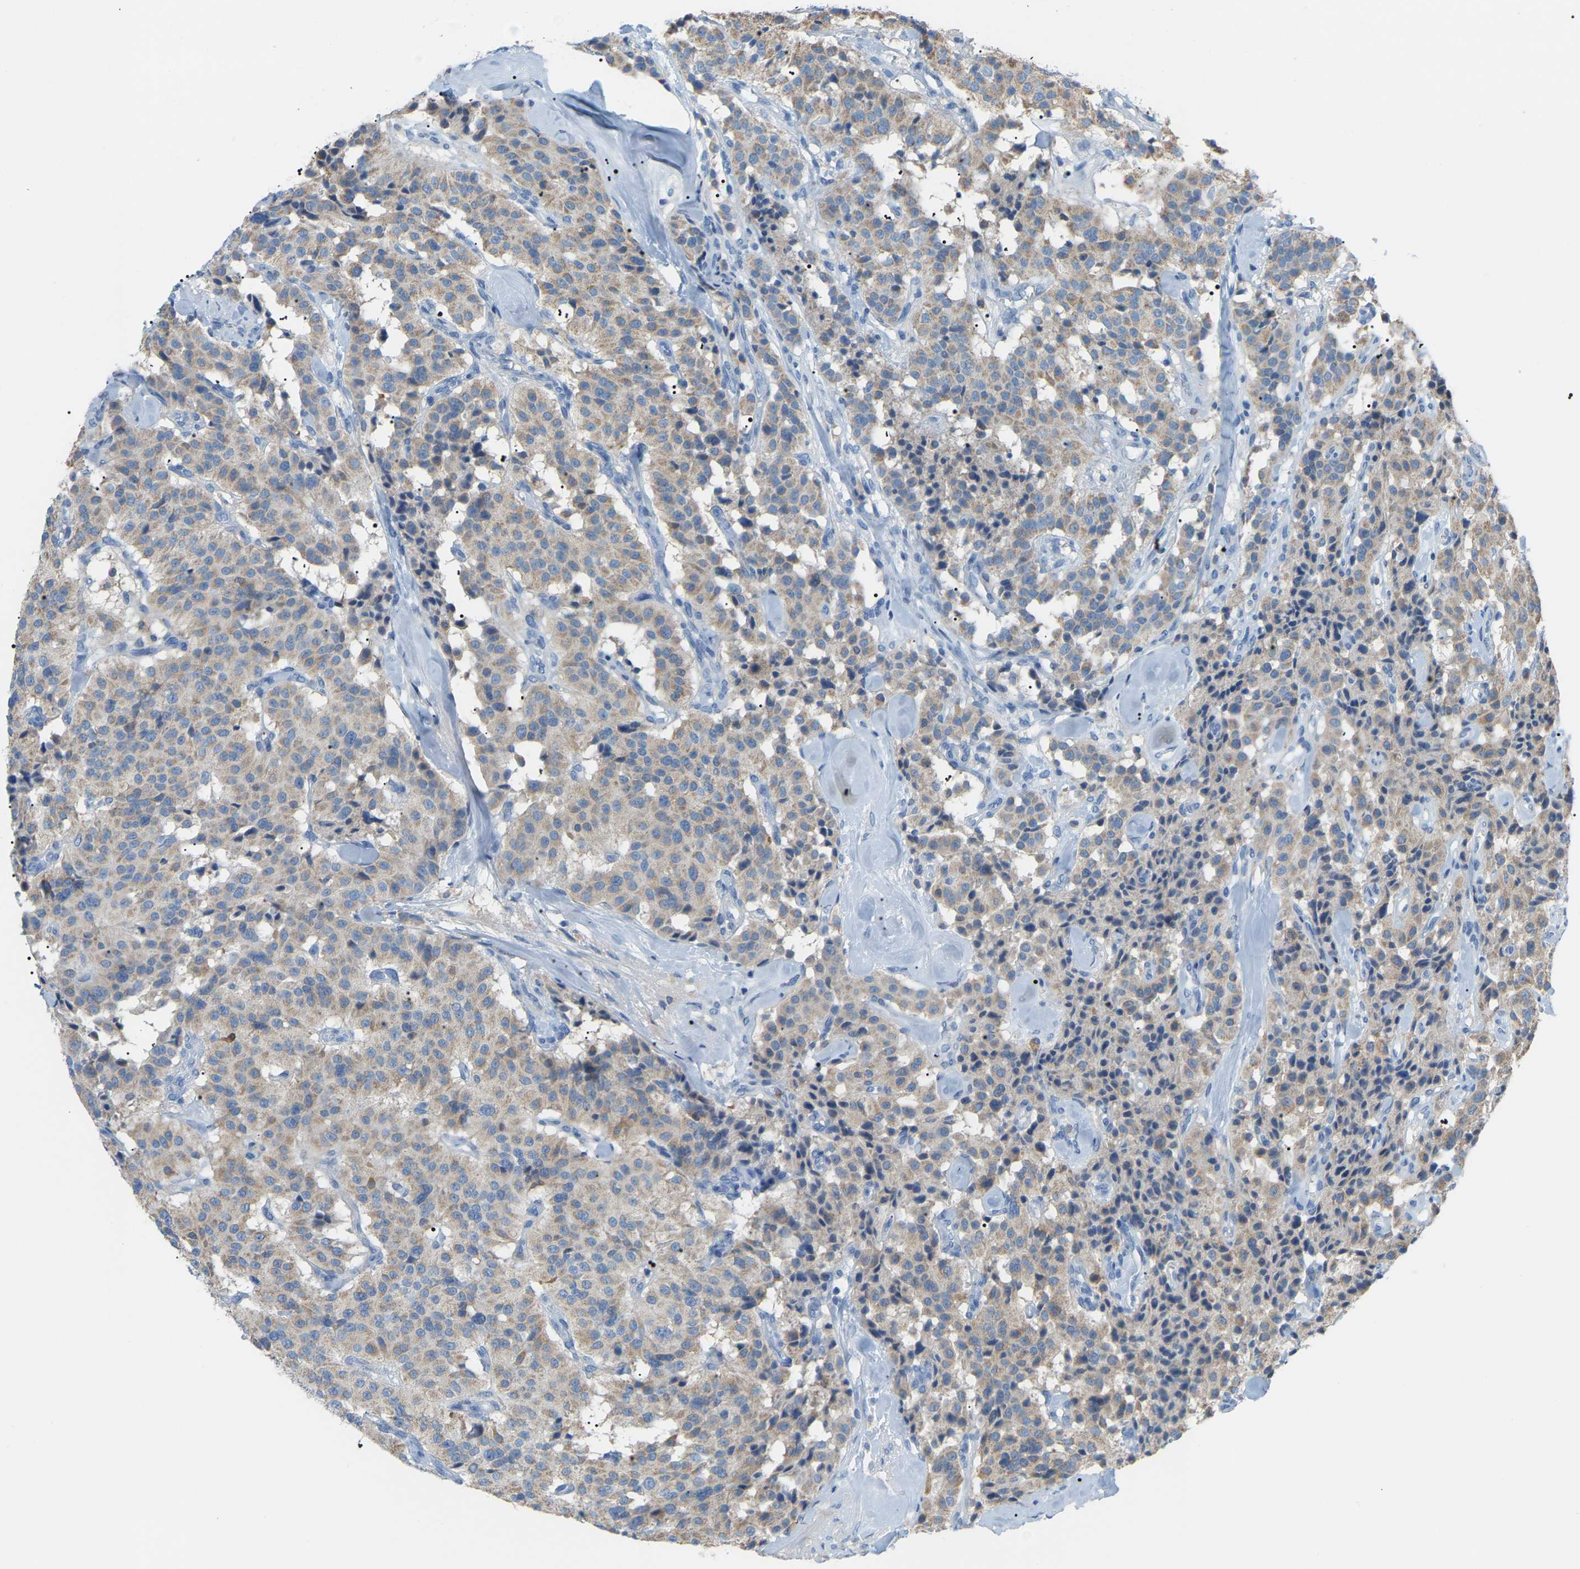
{"staining": {"intensity": "weak", "quantity": ">75%", "location": "cytoplasmic/membranous"}, "tissue": "carcinoid", "cell_type": "Tumor cells", "image_type": "cancer", "snomed": [{"axis": "morphology", "description": "Carcinoid, malignant, NOS"}, {"axis": "topography", "description": "Lung"}], "caption": "High-power microscopy captured an IHC histopathology image of carcinoid, revealing weak cytoplasmic/membranous positivity in approximately >75% of tumor cells.", "gene": "CROT", "patient": {"sex": "male", "age": 30}}